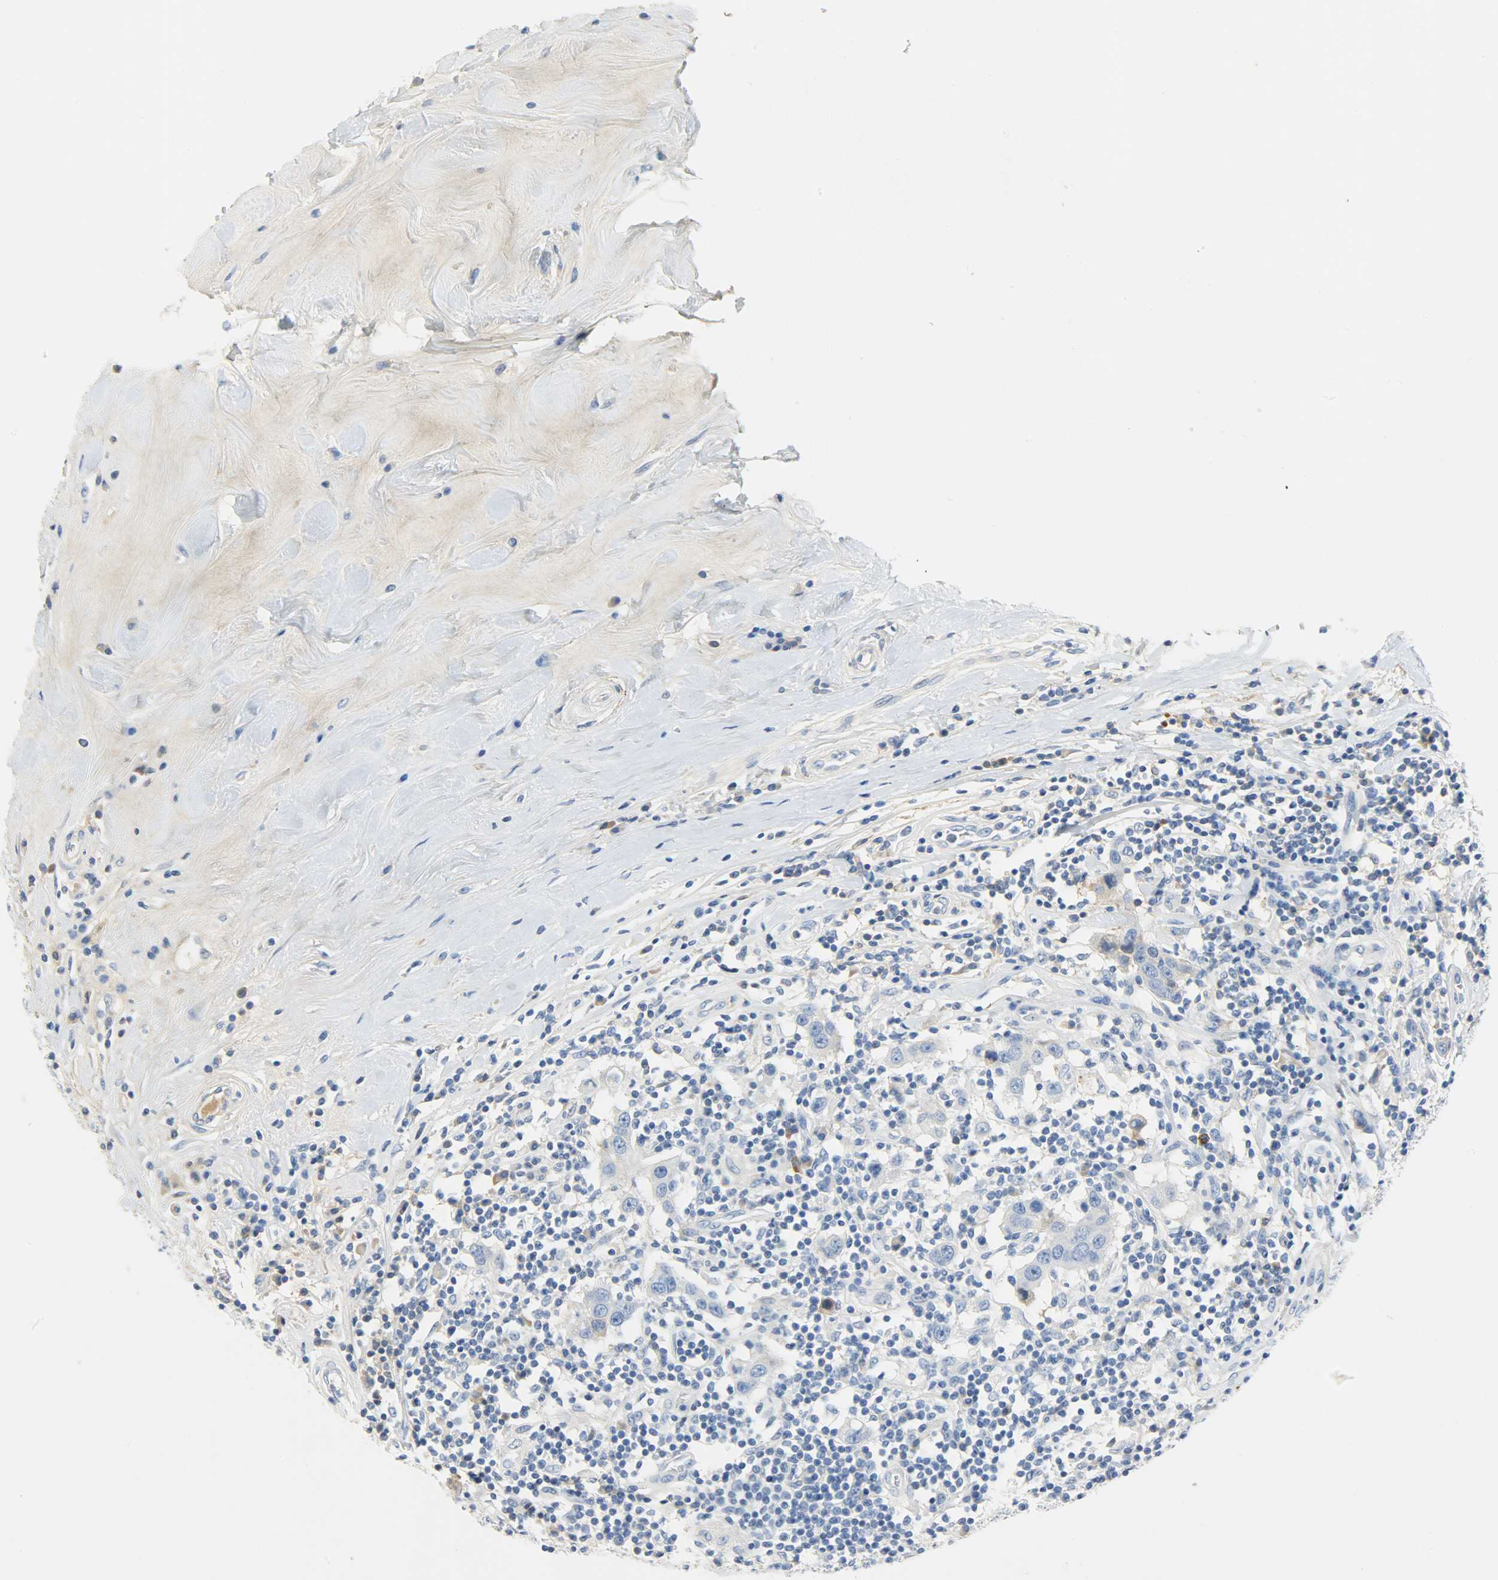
{"staining": {"intensity": "negative", "quantity": "none", "location": "none"}, "tissue": "breast cancer", "cell_type": "Tumor cells", "image_type": "cancer", "snomed": [{"axis": "morphology", "description": "Duct carcinoma"}, {"axis": "topography", "description": "Breast"}], "caption": "An IHC micrograph of breast intraductal carcinoma is shown. There is no staining in tumor cells of breast intraductal carcinoma. (DAB (3,3'-diaminobenzidine) immunohistochemistry visualized using brightfield microscopy, high magnification).", "gene": "CRP", "patient": {"sex": "female", "age": 27}}